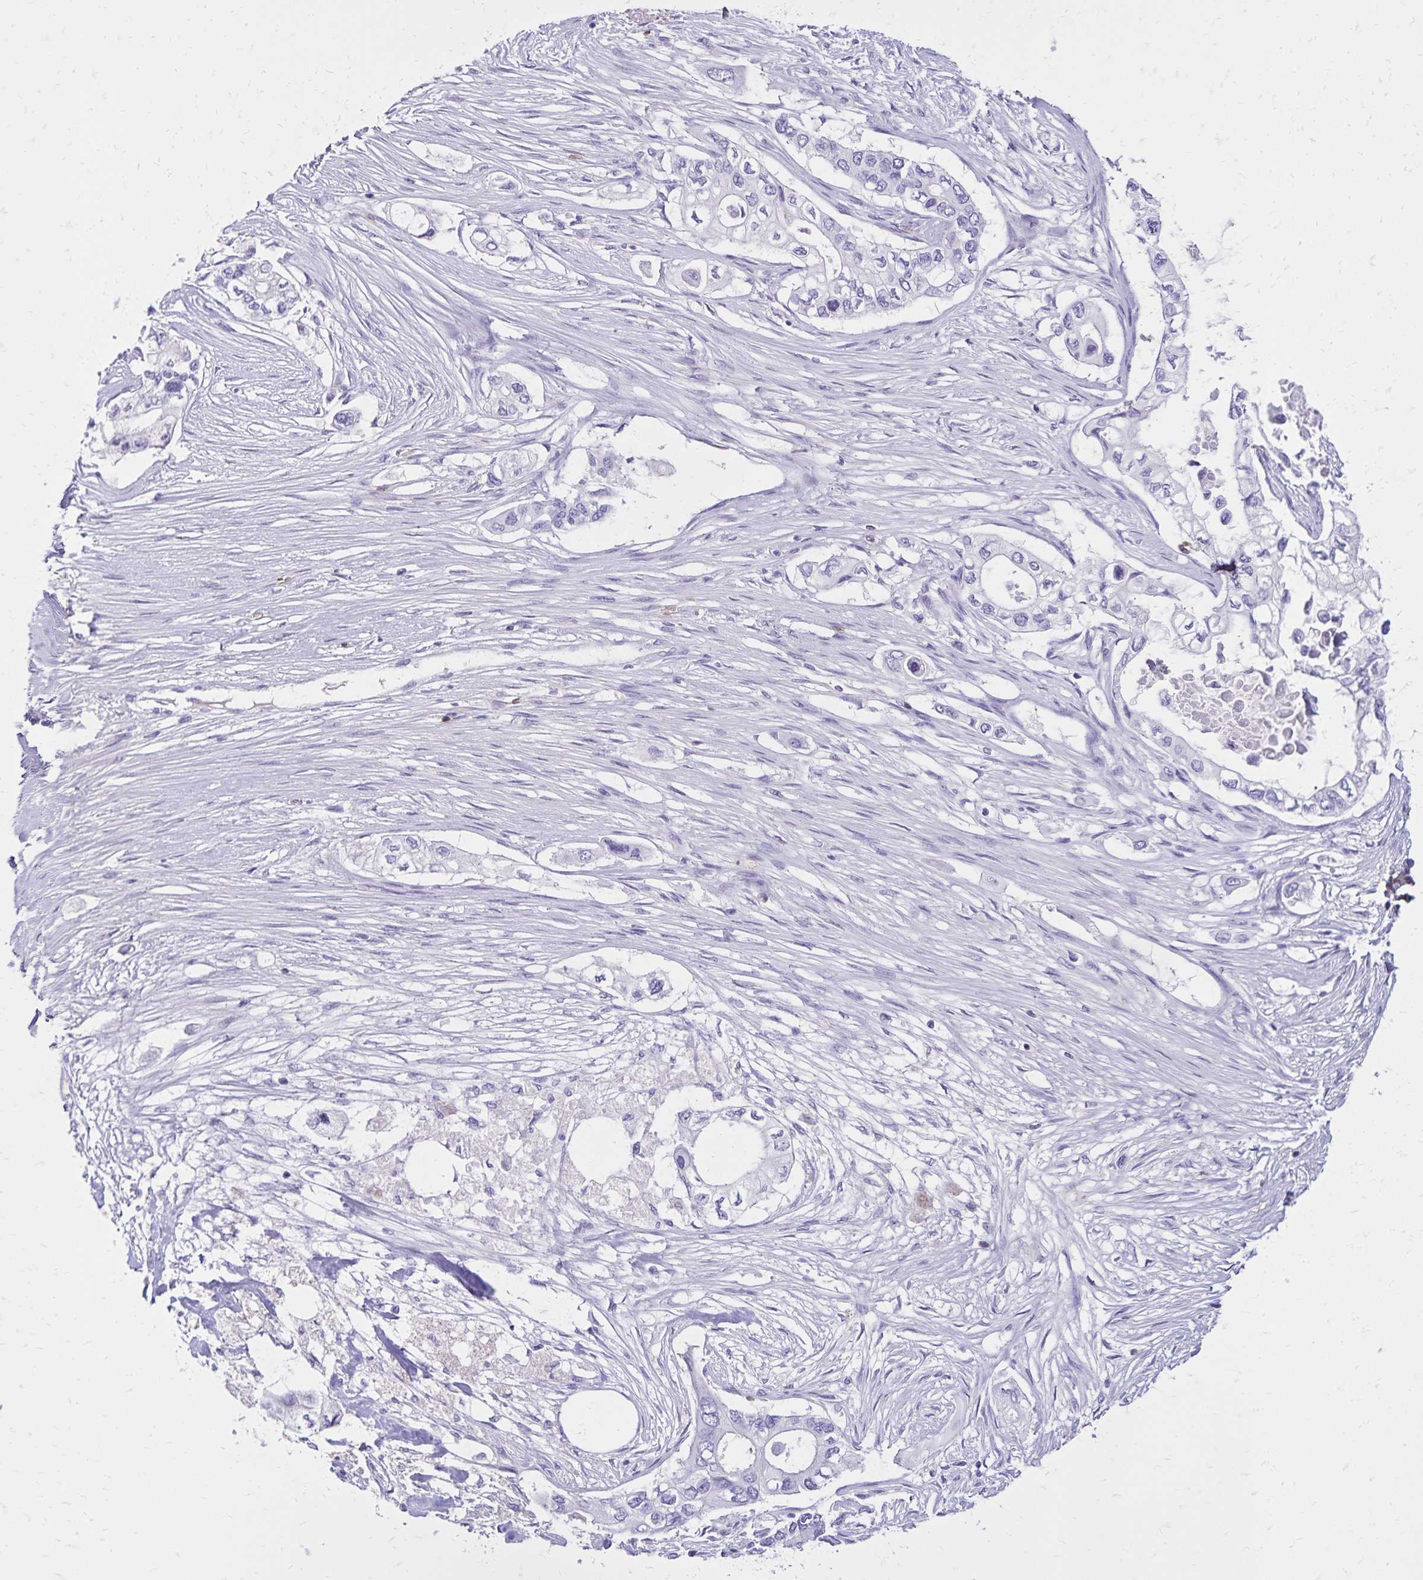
{"staining": {"intensity": "negative", "quantity": "none", "location": "none"}, "tissue": "pancreatic cancer", "cell_type": "Tumor cells", "image_type": "cancer", "snomed": [{"axis": "morphology", "description": "Adenocarcinoma, NOS"}, {"axis": "topography", "description": "Pancreas"}], "caption": "The photomicrograph displays no staining of tumor cells in pancreatic adenocarcinoma.", "gene": "CD27", "patient": {"sex": "female", "age": 63}}